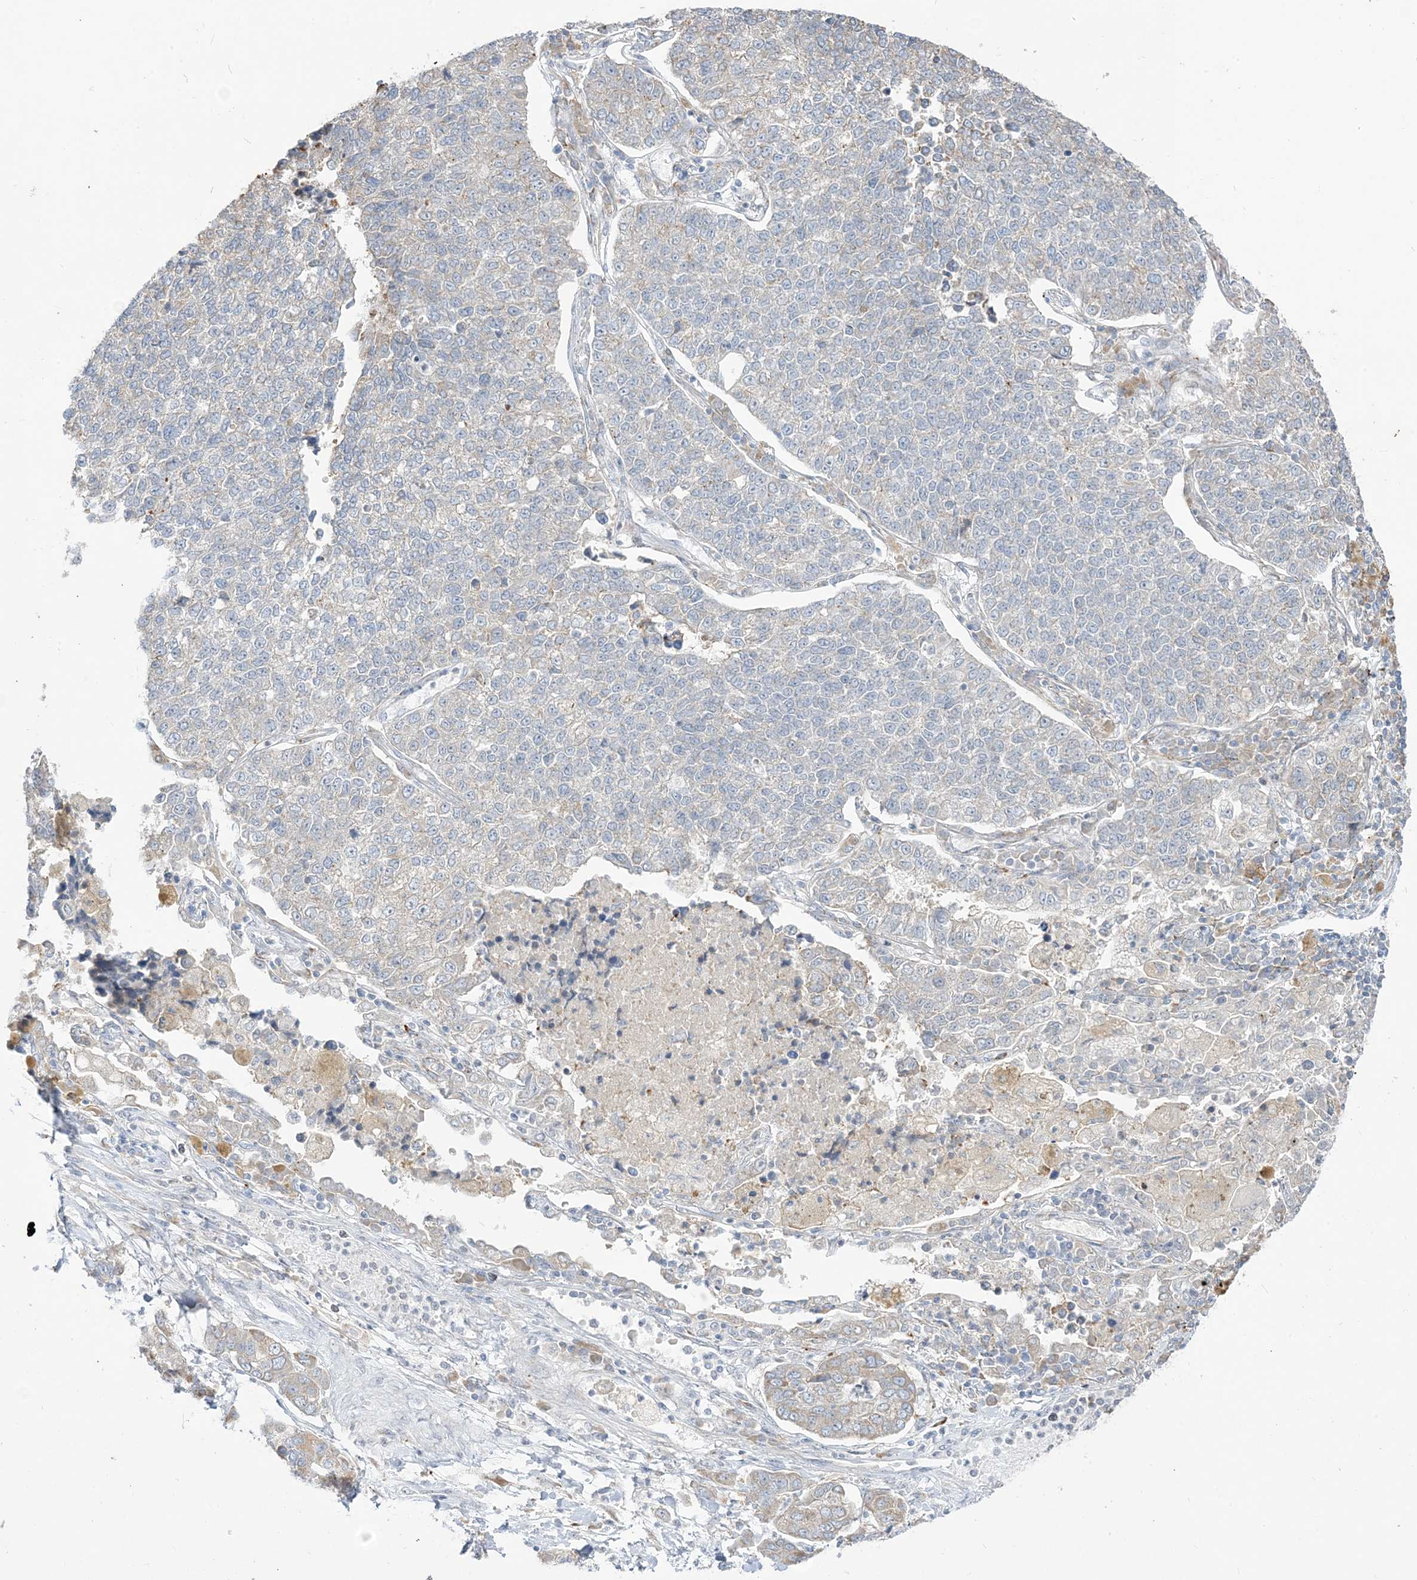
{"staining": {"intensity": "negative", "quantity": "none", "location": "none"}, "tissue": "lung cancer", "cell_type": "Tumor cells", "image_type": "cancer", "snomed": [{"axis": "morphology", "description": "Adenocarcinoma, NOS"}, {"axis": "topography", "description": "Lung"}], "caption": "Immunohistochemical staining of human lung cancer (adenocarcinoma) exhibits no significant positivity in tumor cells.", "gene": "LOXL3", "patient": {"sex": "male", "age": 49}}